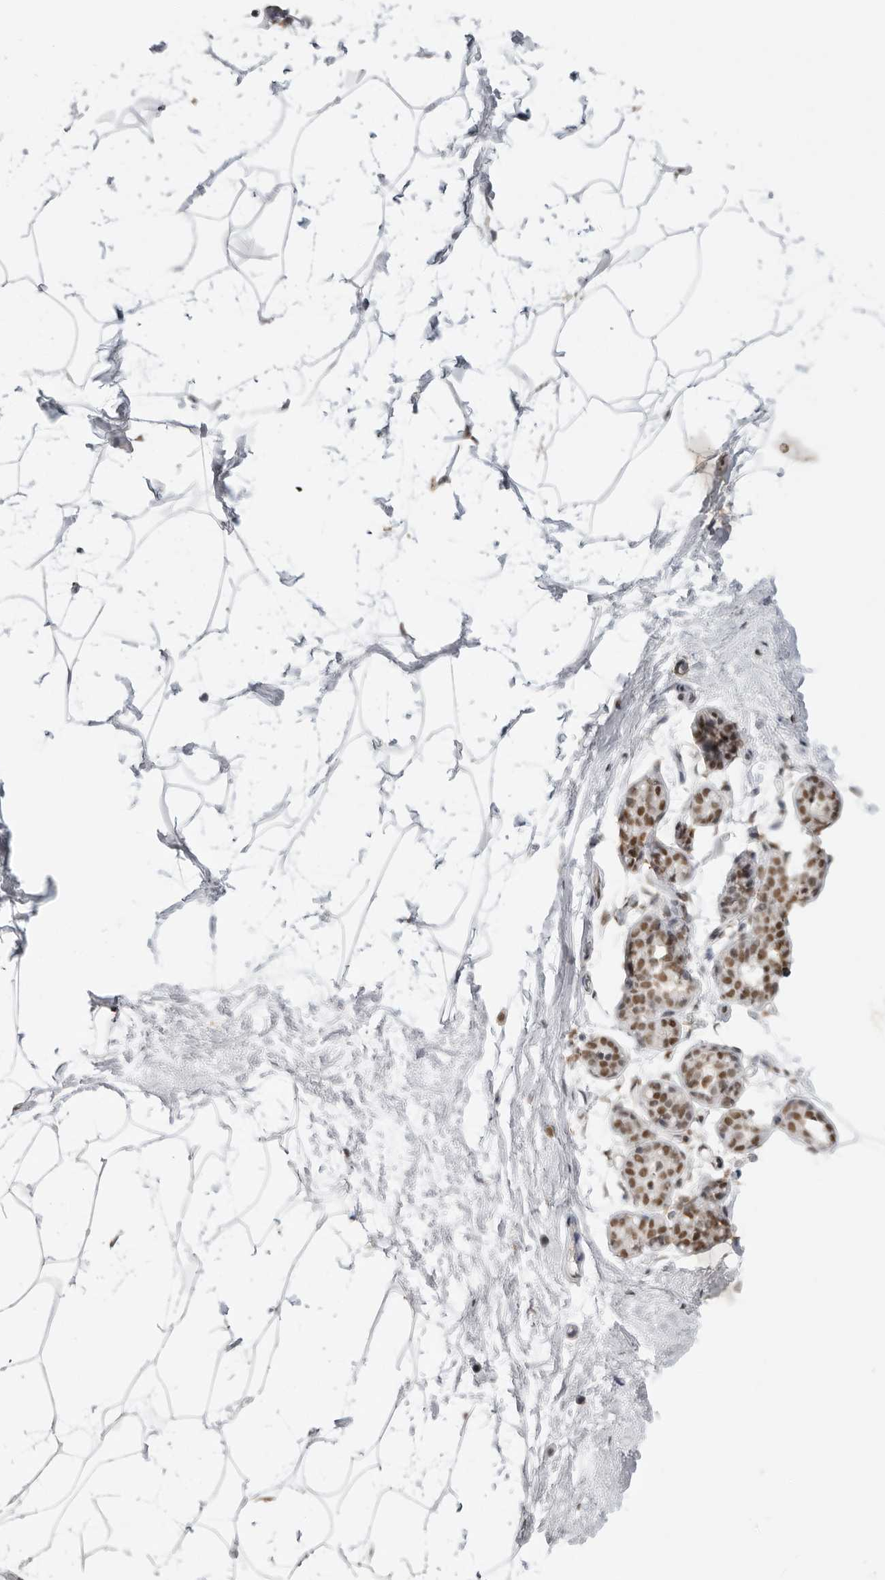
{"staining": {"intensity": "moderate", "quantity": ">75%", "location": "nuclear"}, "tissue": "breast", "cell_type": "Adipocytes", "image_type": "normal", "snomed": [{"axis": "morphology", "description": "Normal tissue, NOS"}, {"axis": "topography", "description": "Breast"}], "caption": "Adipocytes show medium levels of moderate nuclear expression in about >75% of cells in unremarkable human breast.", "gene": "RPA2", "patient": {"sex": "female", "age": 62}}